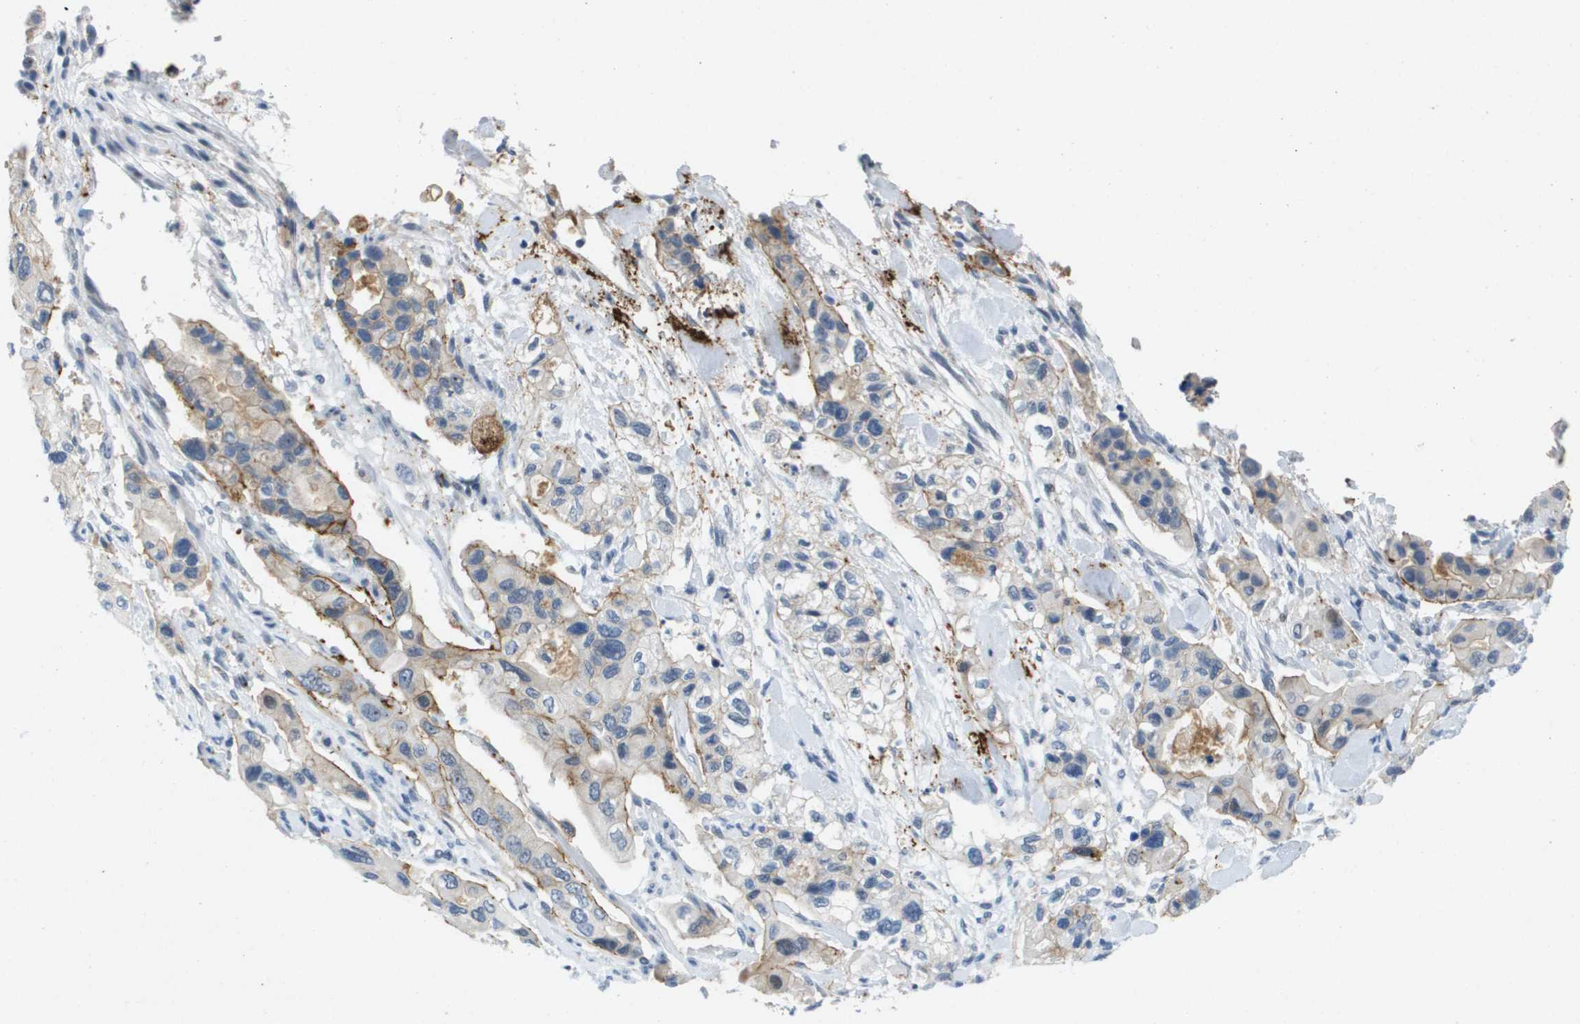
{"staining": {"intensity": "moderate", "quantity": "<25%", "location": "cytoplasmic/membranous"}, "tissue": "pancreatic cancer", "cell_type": "Tumor cells", "image_type": "cancer", "snomed": [{"axis": "morphology", "description": "Adenocarcinoma, NOS"}, {"axis": "topography", "description": "Pancreas"}], "caption": "A histopathology image of human pancreatic adenocarcinoma stained for a protein displays moderate cytoplasmic/membranous brown staining in tumor cells. The staining was performed using DAB (3,3'-diaminobenzidine), with brown indicating positive protein expression. Nuclei are stained blue with hematoxylin.", "gene": "ITGA6", "patient": {"sex": "female", "age": 56}}